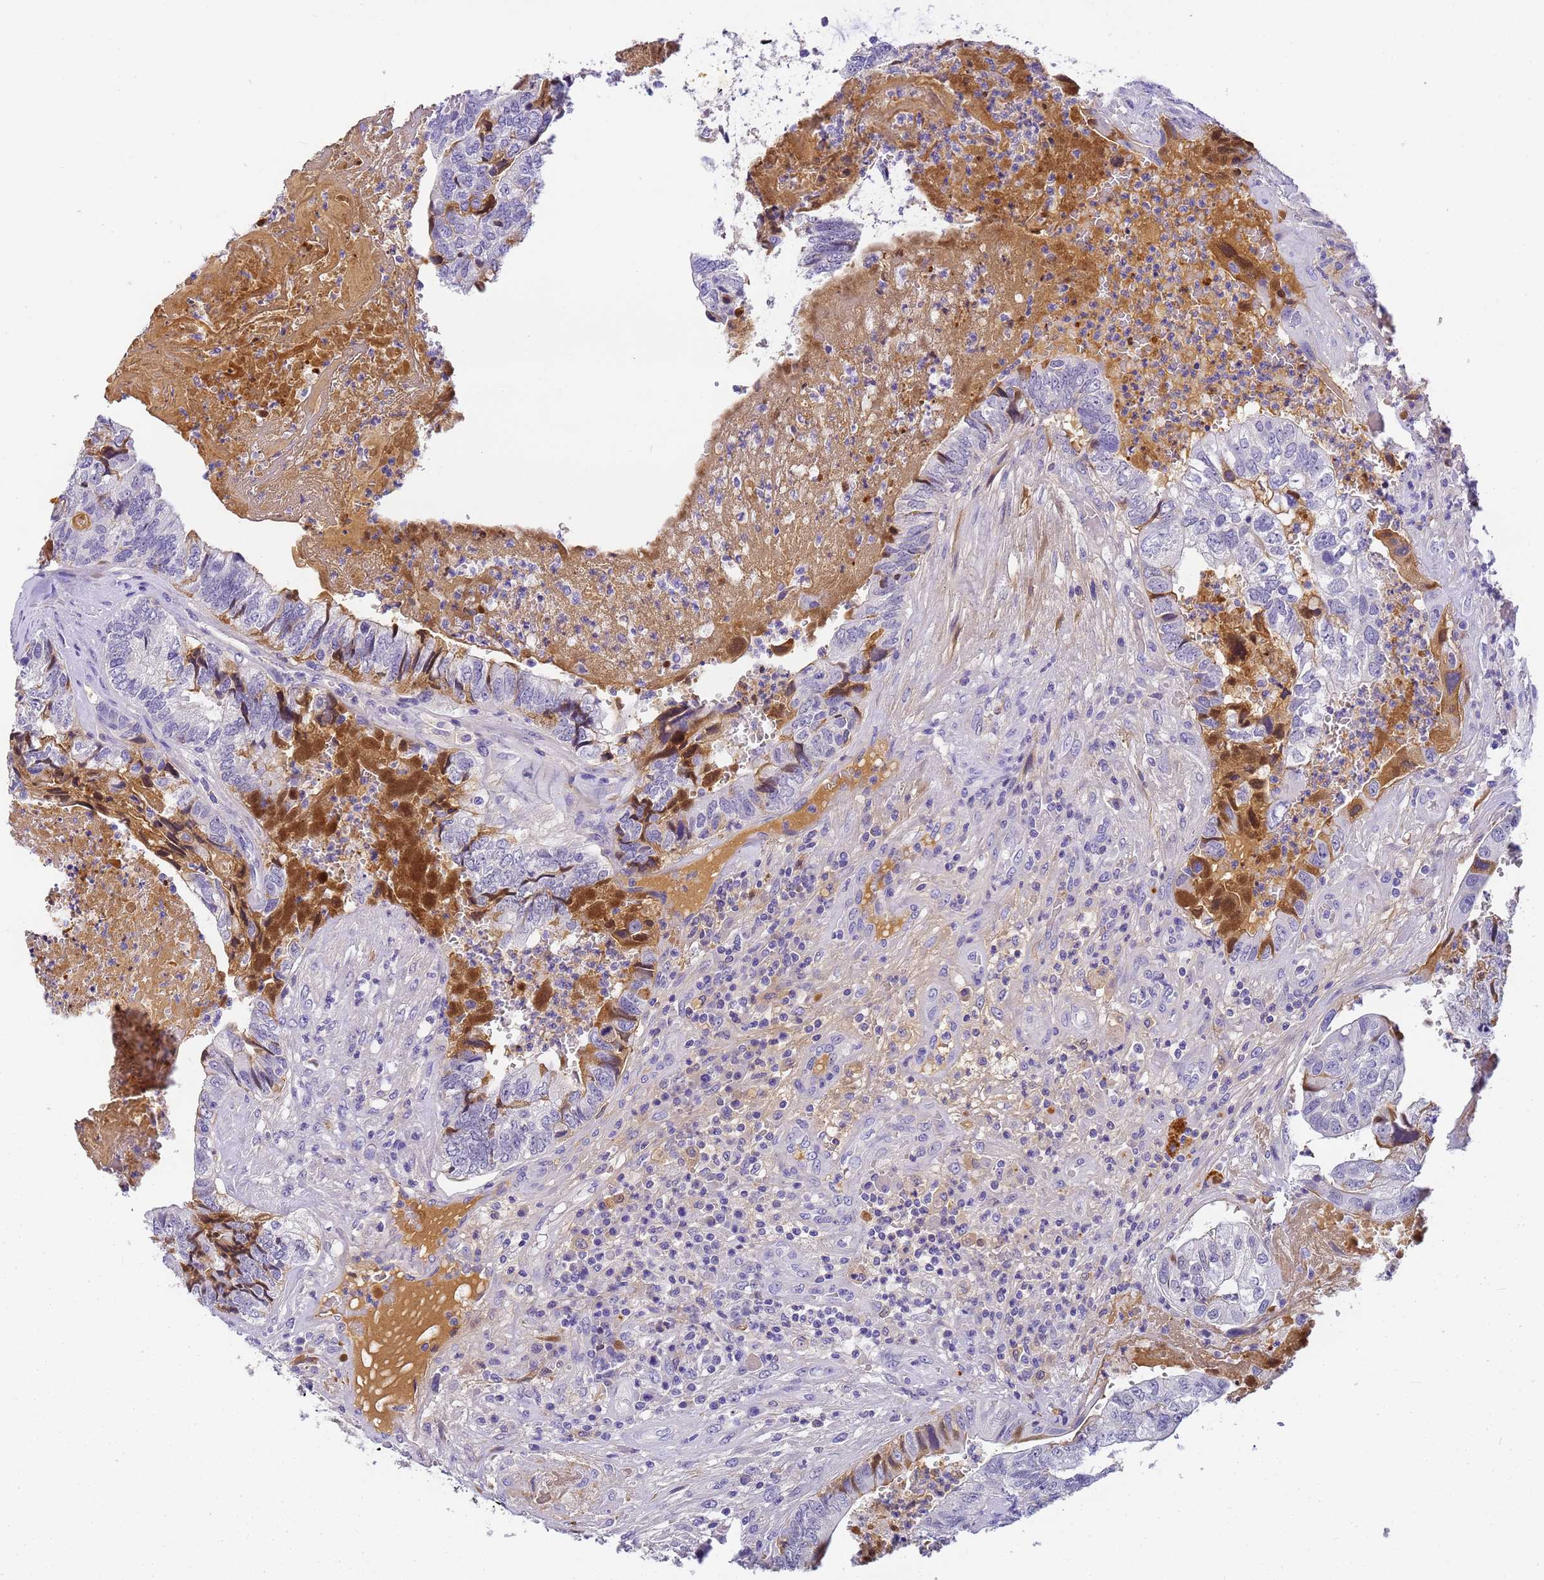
{"staining": {"intensity": "strong", "quantity": "<25%", "location": "cytoplasmic/membranous"}, "tissue": "colorectal cancer", "cell_type": "Tumor cells", "image_type": "cancer", "snomed": [{"axis": "morphology", "description": "Adenocarcinoma, NOS"}, {"axis": "topography", "description": "Colon"}], "caption": "Immunohistochemical staining of adenocarcinoma (colorectal) displays medium levels of strong cytoplasmic/membranous staining in approximately <25% of tumor cells.", "gene": "CFHR2", "patient": {"sex": "female", "age": 67}}